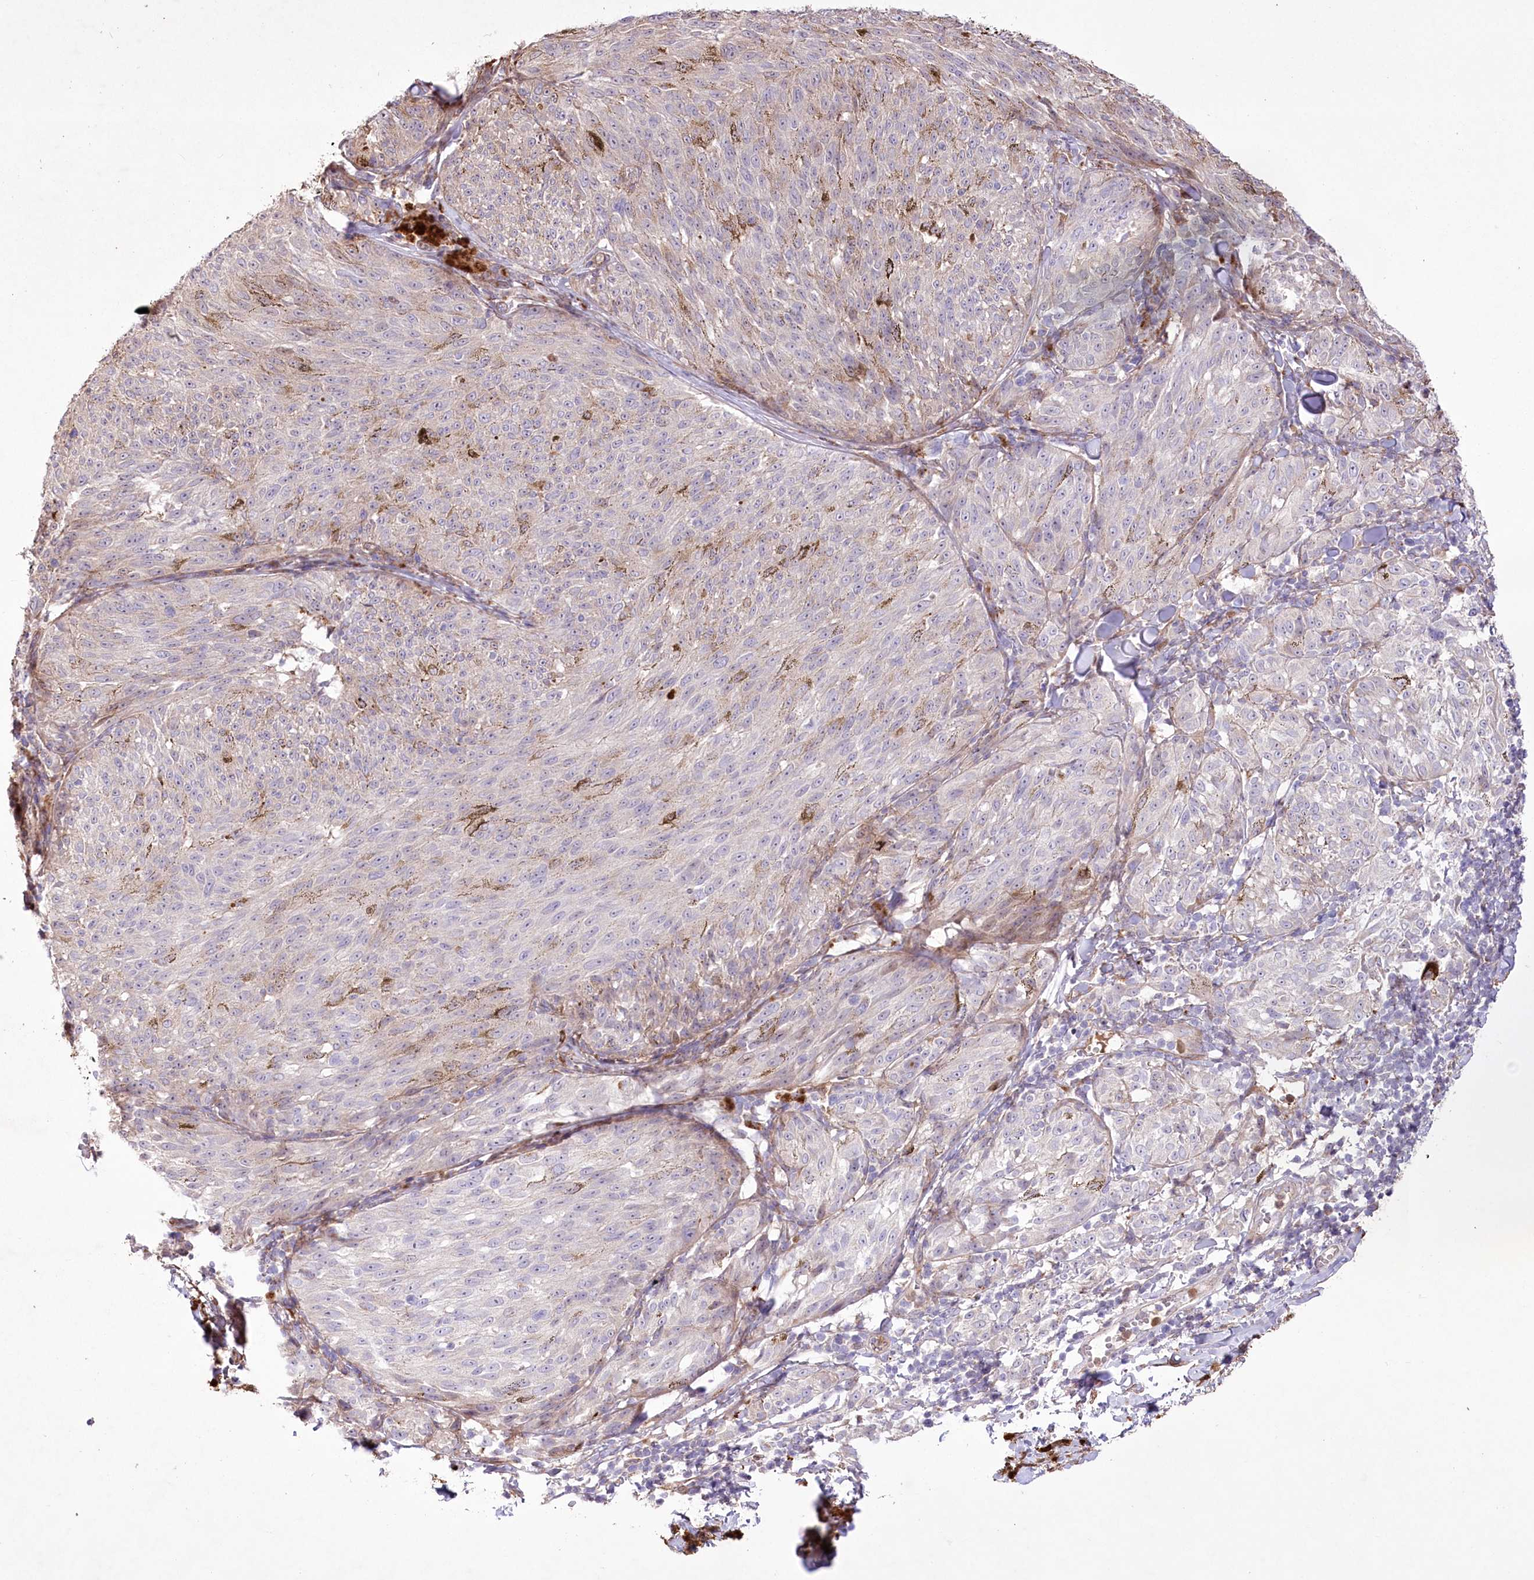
{"staining": {"intensity": "negative", "quantity": "none", "location": "none"}, "tissue": "melanoma", "cell_type": "Tumor cells", "image_type": "cancer", "snomed": [{"axis": "morphology", "description": "Malignant melanoma, NOS"}, {"axis": "topography", "description": "Skin"}], "caption": "DAB immunohistochemical staining of human malignant melanoma exhibits no significant positivity in tumor cells.", "gene": "RNF24", "patient": {"sex": "female", "age": 72}}